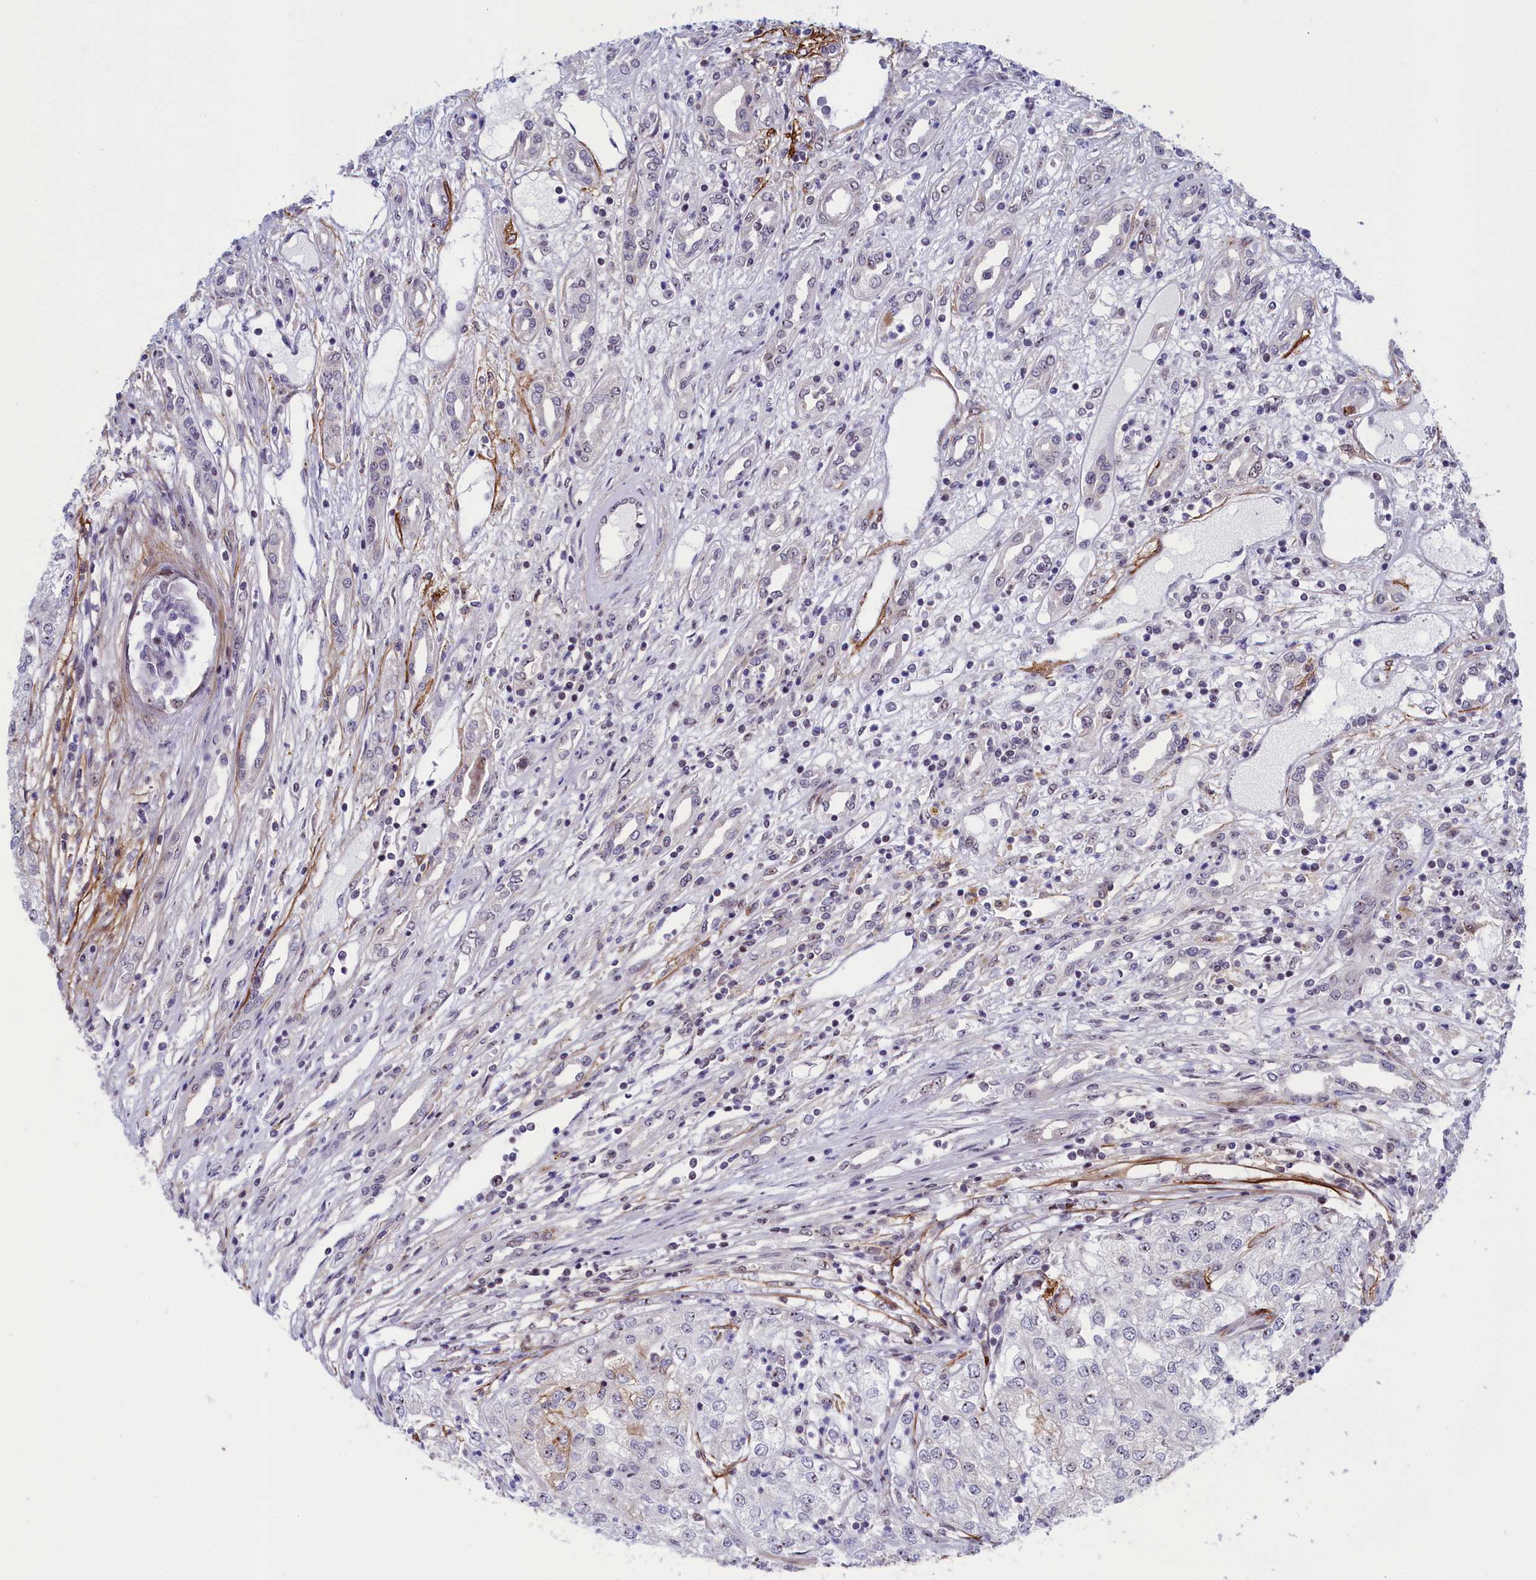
{"staining": {"intensity": "negative", "quantity": "none", "location": "none"}, "tissue": "renal cancer", "cell_type": "Tumor cells", "image_type": "cancer", "snomed": [{"axis": "morphology", "description": "Adenocarcinoma, NOS"}, {"axis": "topography", "description": "Kidney"}], "caption": "This is an IHC histopathology image of human adenocarcinoma (renal). There is no expression in tumor cells.", "gene": "PPAN", "patient": {"sex": "female", "age": 54}}